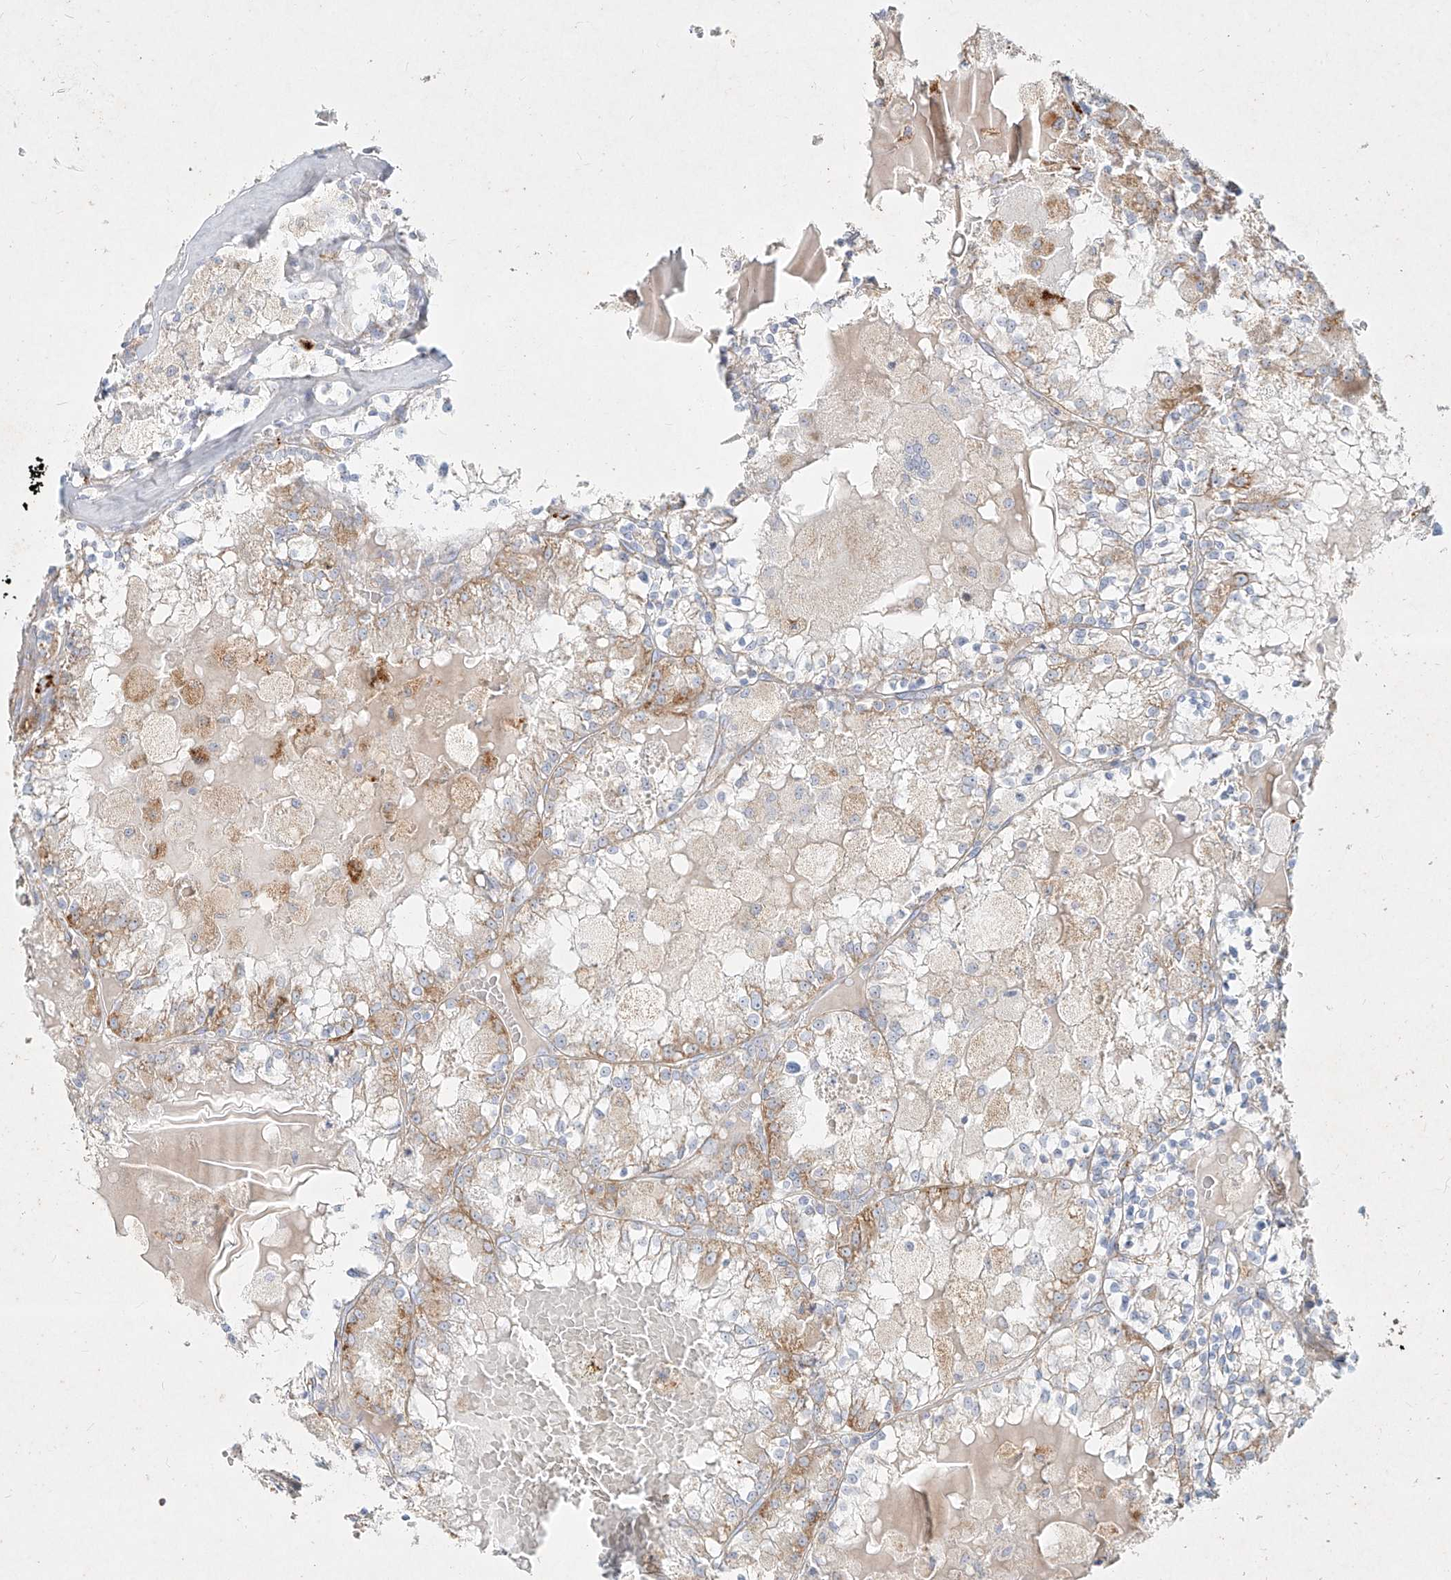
{"staining": {"intensity": "moderate", "quantity": "25%-75%", "location": "cytoplasmic/membranous"}, "tissue": "renal cancer", "cell_type": "Tumor cells", "image_type": "cancer", "snomed": [{"axis": "morphology", "description": "Adenocarcinoma, NOS"}, {"axis": "topography", "description": "Kidney"}], "caption": "A histopathology image showing moderate cytoplasmic/membranous staining in approximately 25%-75% of tumor cells in renal cancer (adenocarcinoma), as visualized by brown immunohistochemical staining.", "gene": "MTX2", "patient": {"sex": "female", "age": 56}}